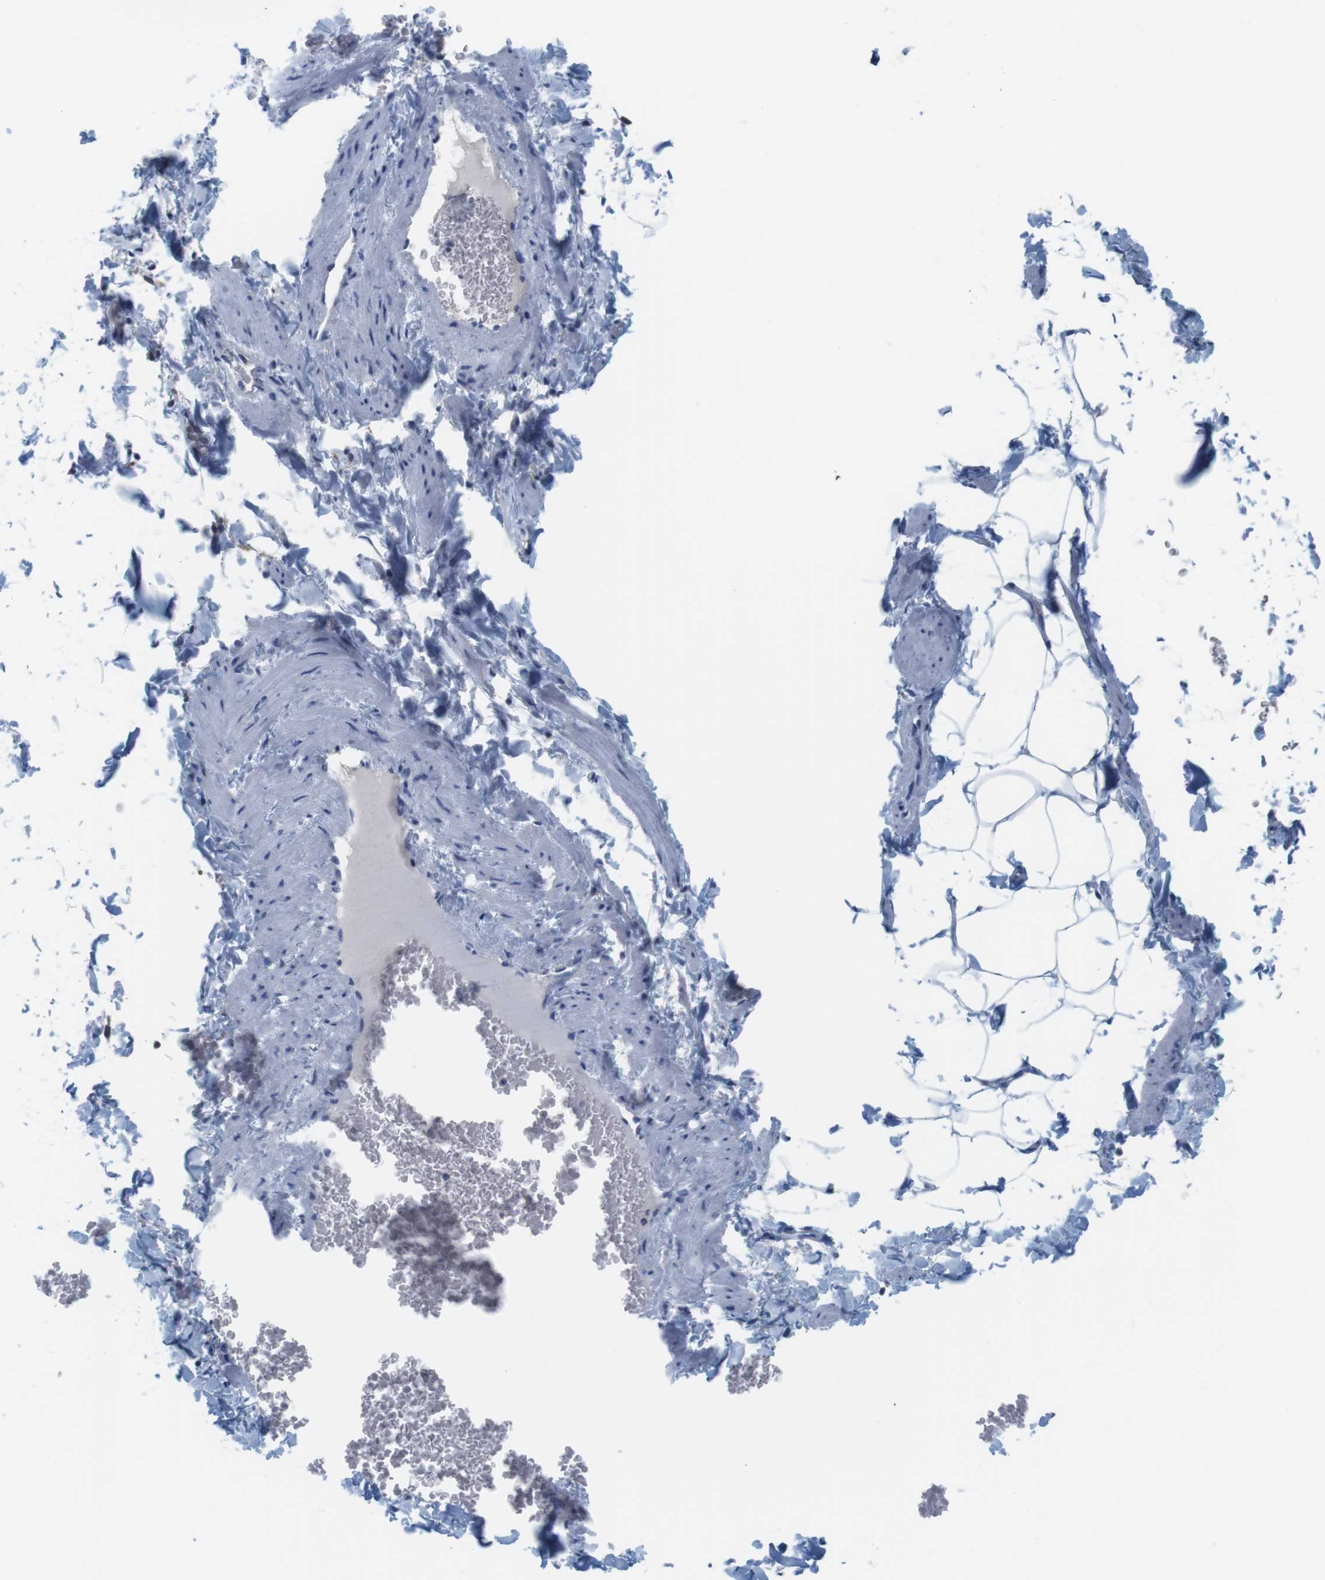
{"staining": {"intensity": "negative", "quantity": "none", "location": "none"}, "tissue": "adipose tissue", "cell_type": "Adipocytes", "image_type": "normal", "snomed": [{"axis": "morphology", "description": "Normal tissue, NOS"}, {"axis": "topography", "description": "Vascular tissue"}], "caption": "Human adipose tissue stained for a protein using IHC displays no staining in adipocytes.", "gene": "CNGA2", "patient": {"sex": "male", "age": 41}}